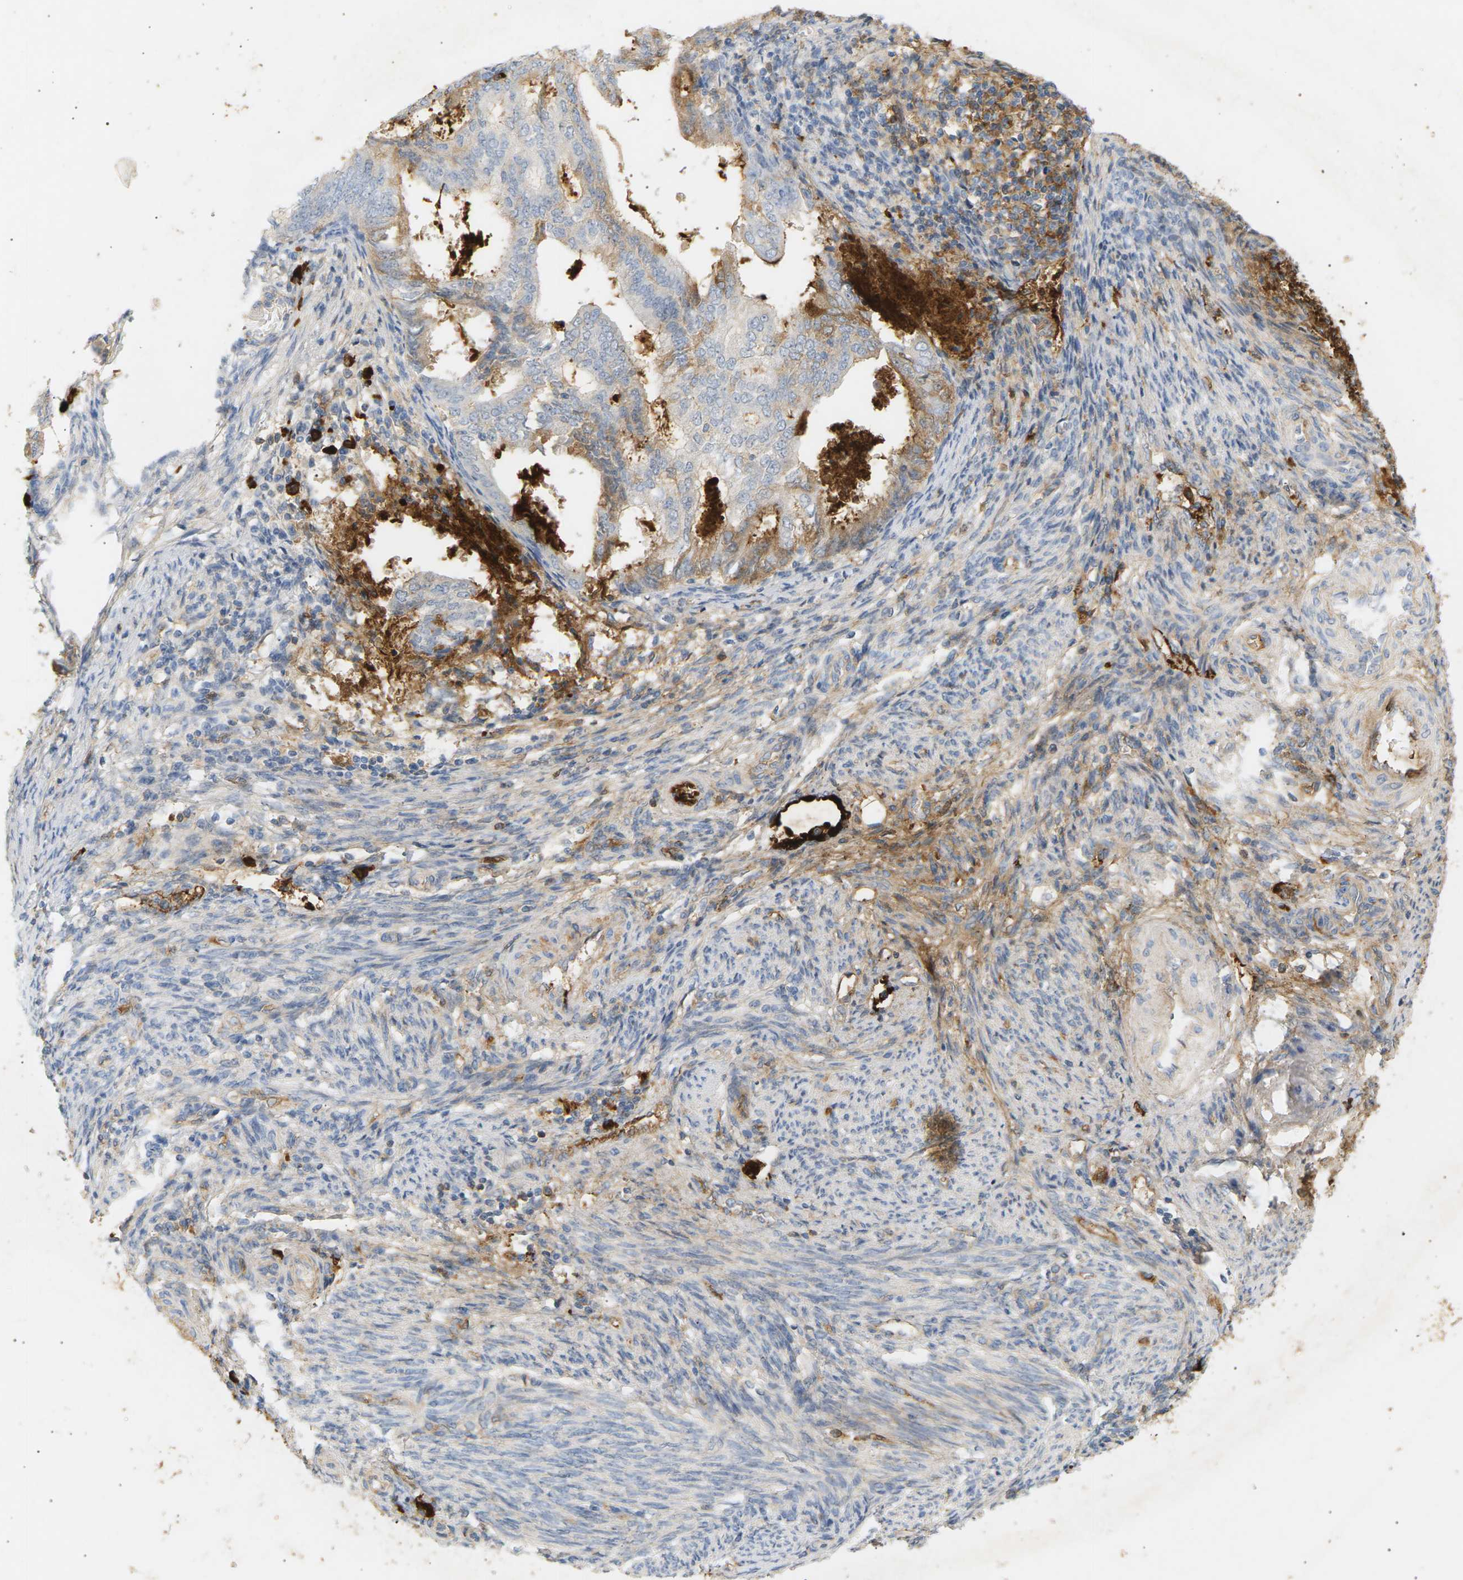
{"staining": {"intensity": "weak", "quantity": "<25%", "location": "cytoplasmic/membranous"}, "tissue": "endometrial cancer", "cell_type": "Tumor cells", "image_type": "cancer", "snomed": [{"axis": "morphology", "description": "Adenocarcinoma, NOS"}, {"axis": "topography", "description": "Endometrium"}], "caption": "High power microscopy micrograph of an immunohistochemistry micrograph of endometrial cancer, revealing no significant positivity in tumor cells.", "gene": "IGLC3", "patient": {"sex": "female", "age": 58}}